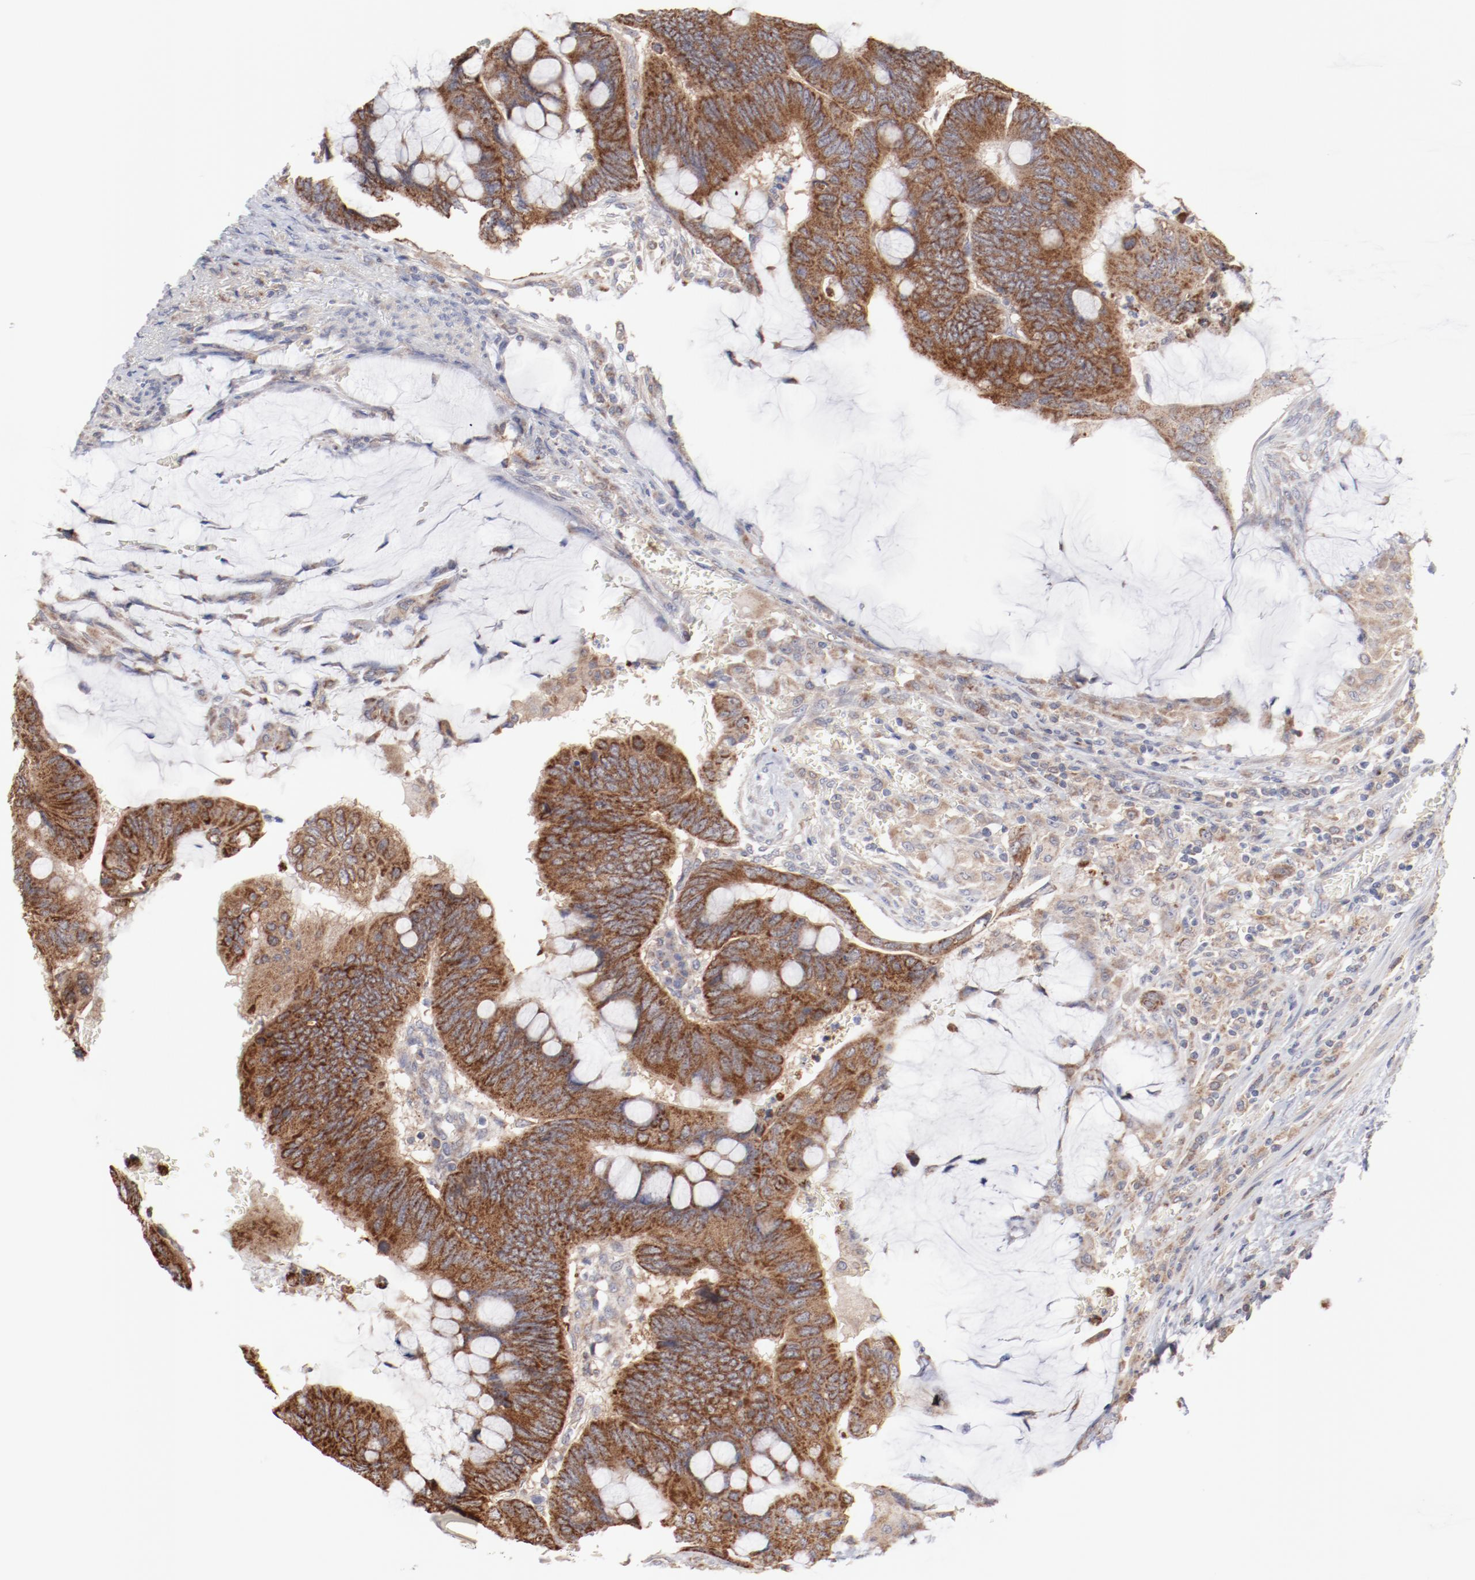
{"staining": {"intensity": "moderate", "quantity": ">75%", "location": "cytoplasmic/membranous"}, "tissue": "colorectal cancer", "cell_type": "Tumor cells", "image_type": "cancer", "snomed": [{"axis": "morphology", "description": "Normal tissue, NOS"}, {"axis": "morphology", "description": "Adenocarcinoma, NOS"}, {"axis": "topography", "description": "Rectum"}], "caption": "Adenocarcinoma (colorectal) was stained to show a protein in brown. There is medium levels of moderate cytoplasmic/membranous staining in about >75% of tumor cells. (DAB (3,3'-diaminobenzidine) = brown stain, brightfield microscopy at high magnification).", "gene": "PPFIBP2", "patient": {"sex": "male", "age": 92}}